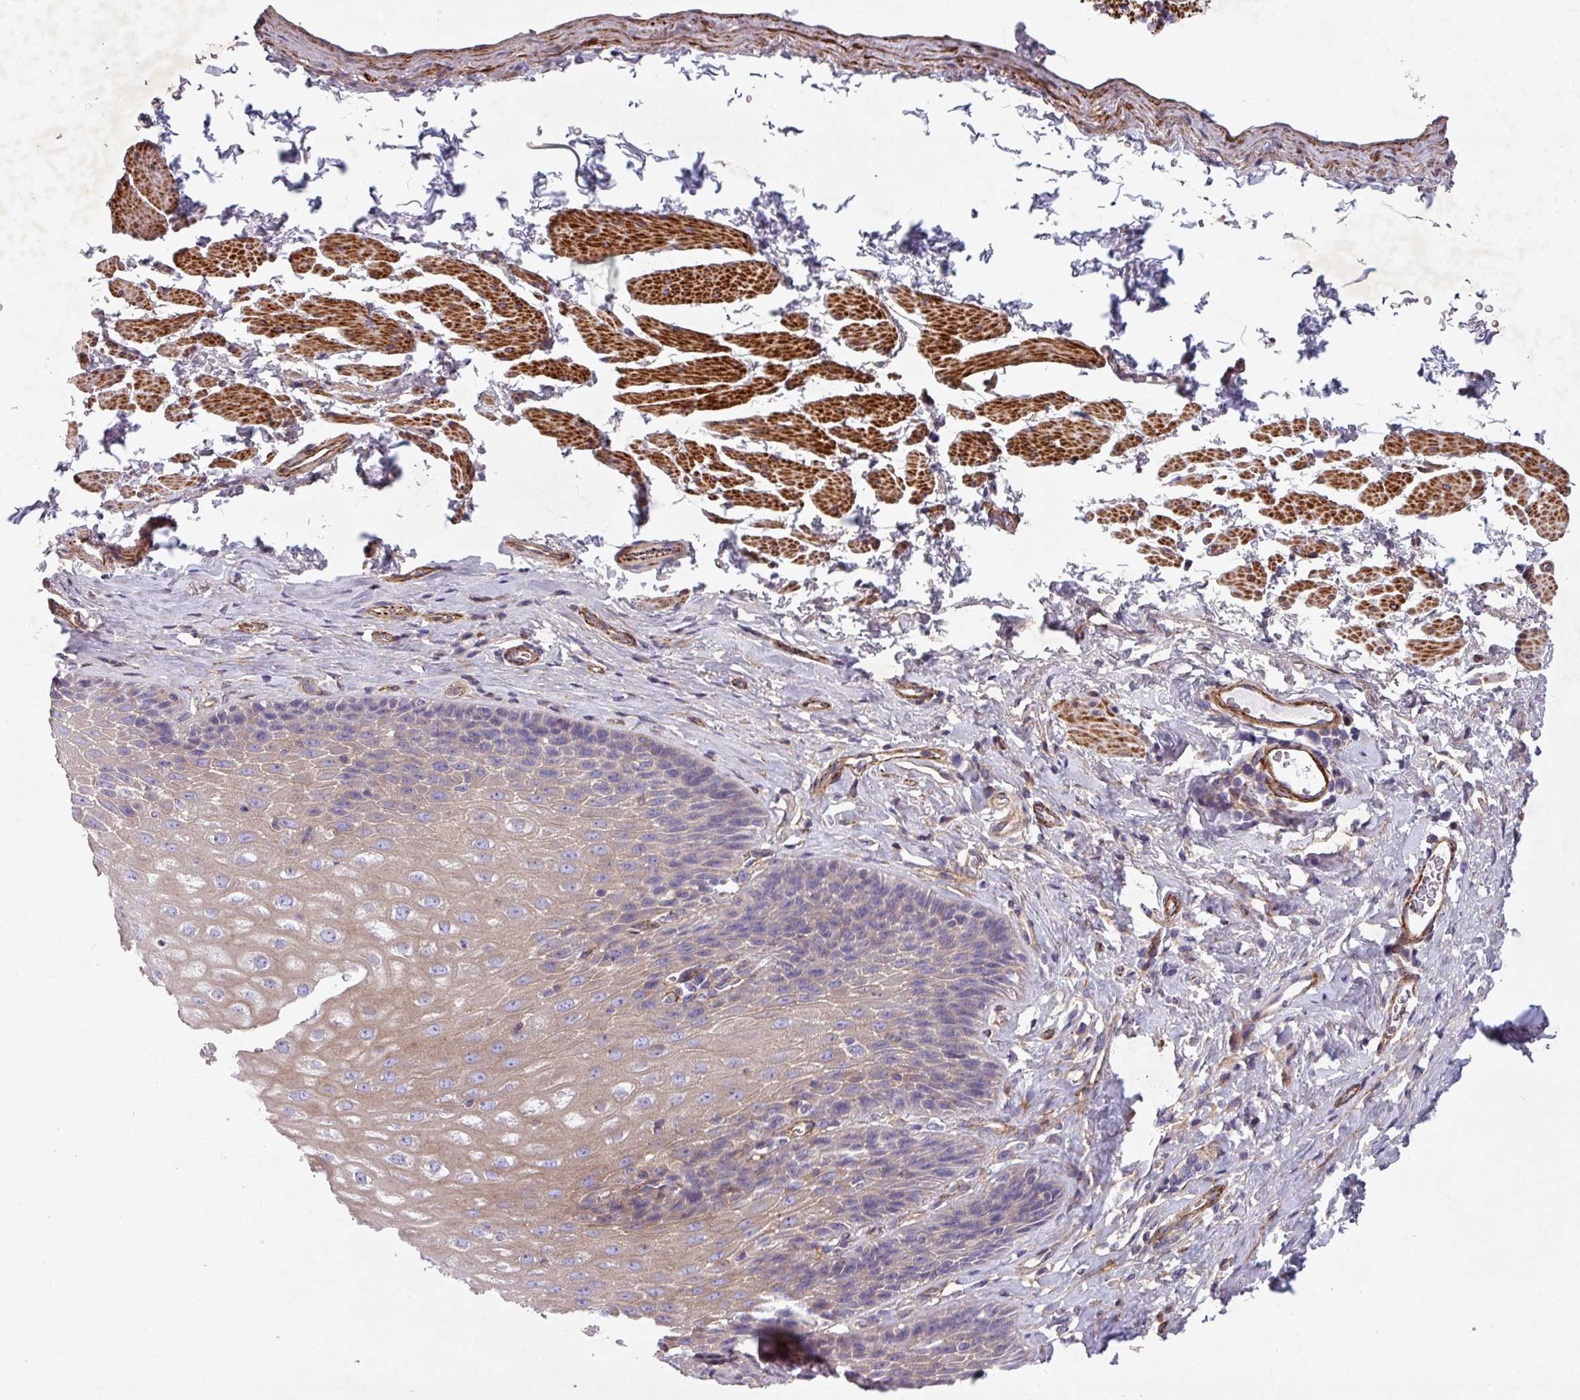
{"staining": {"intensity": "moderate", "quantity": "<25%", "location": "cytoplasmic/membranous"}, "tissue": "esophagus", "cell_type": "Squamous epithelial cells", "image_type": "normal", "snomed": [{"axis": "morphology", "description": "Normal tissue, NOS"}, {"axis": "topography", "description": "Esophagus"}], "caption": "Protein analysis of benign esophagus reveals moderate cytoplasmic/membranous positivity in about <25% of squamous epithelial cells. The protein is stained brown, and the nuclei are stained in blue (DAB IHC with brightfield microscopy, high magnification).", "gene": "ATP2C2", "patient": {"sex": "female", "age": 61}}